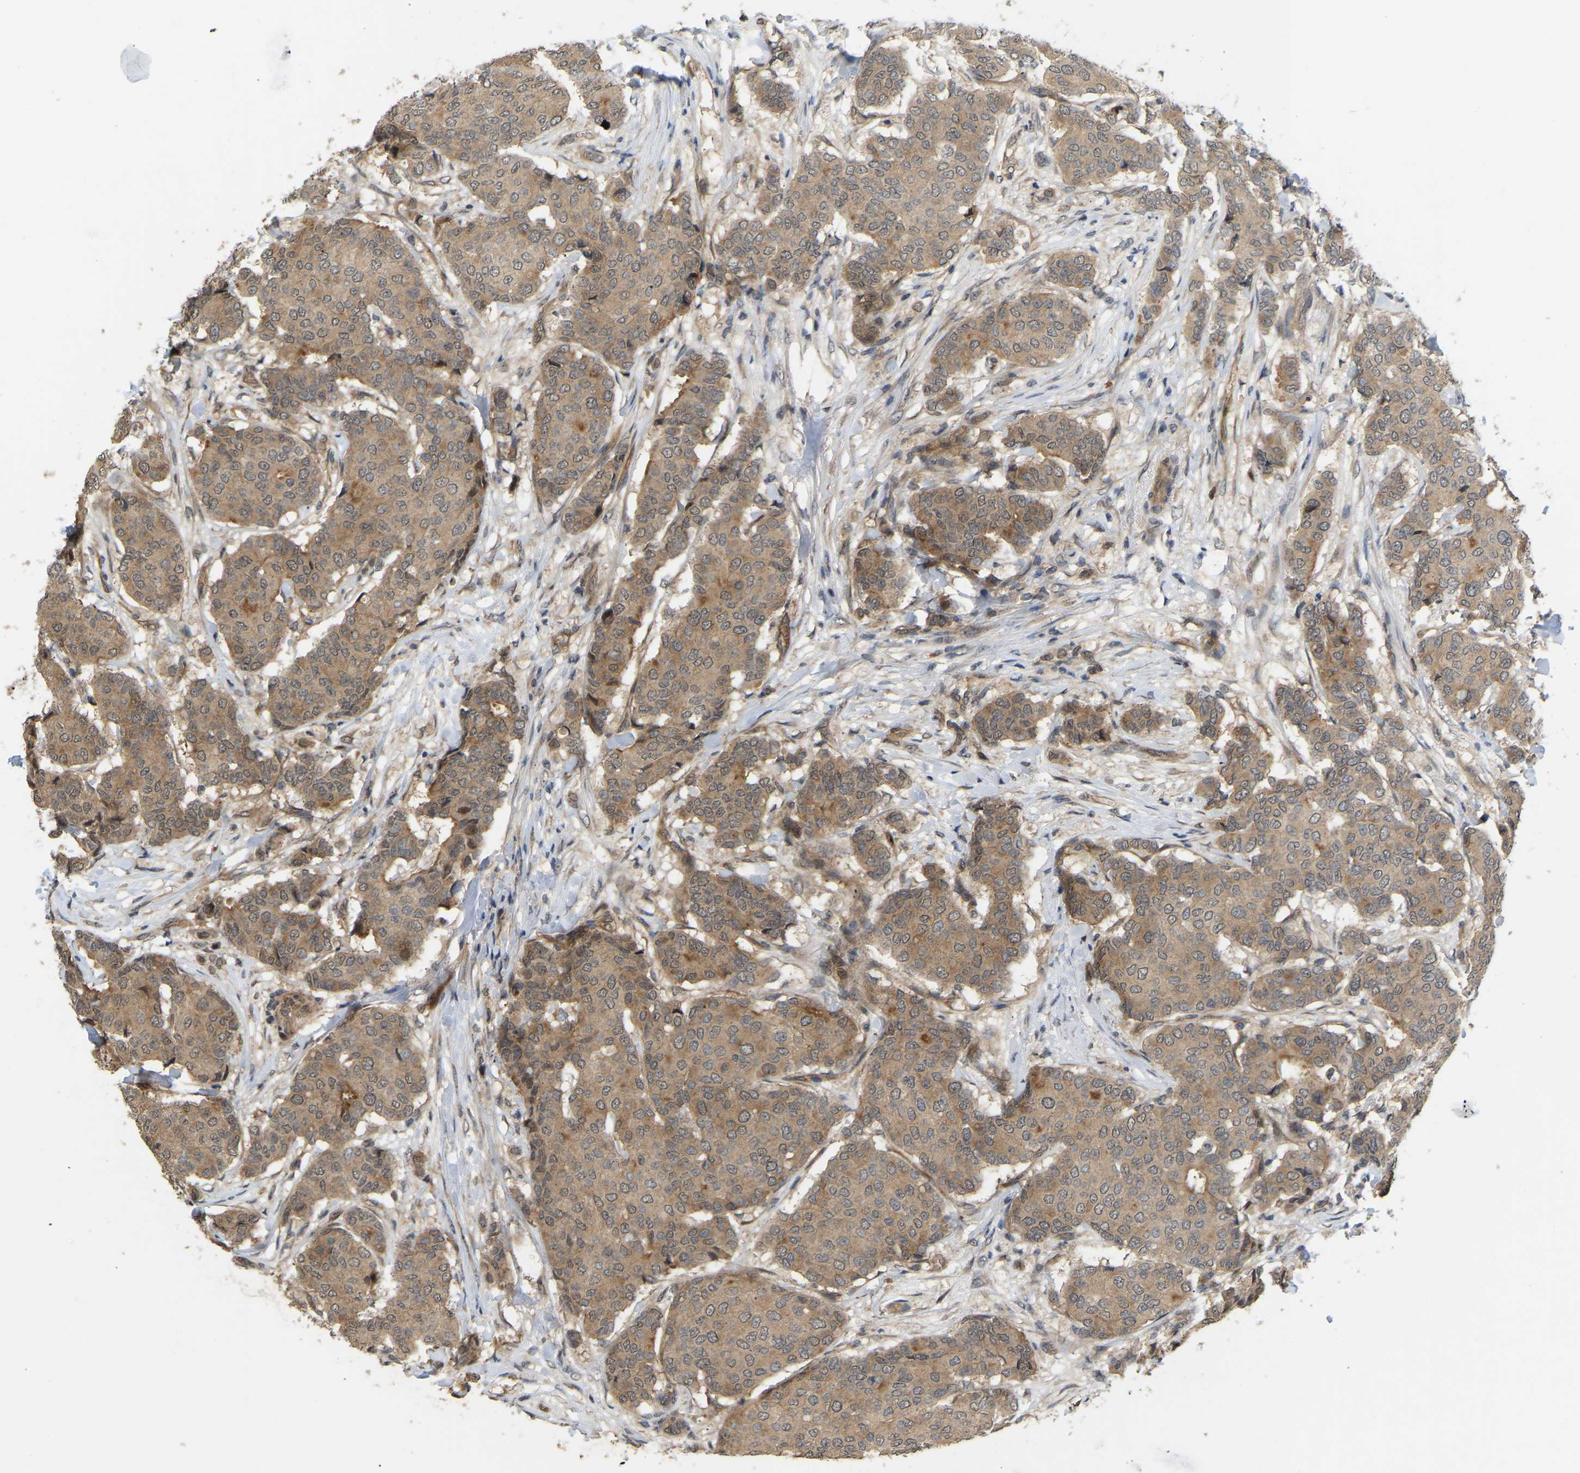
{"staining": {"intensity": "moderate", "quantity": ">75%", "location": "cytoplasmic/membranous,nuclear"}, "tissue": "breast cancer", "cell_type": "Tumor cells", "image_type": "cancer", "snomed": [{"axis": "morphology", "description": "Duct carcinoma"}, {"axis": "topography", "description": "Breast"}], "caption": "Immunohistochemical staining of human breast cancer exhibits medium levels of moderate cytoplasmic/membranous and nuclear protein staining in approximately >75% of tumor cells.", "gene": "LIMK2", "patient": {"sex": "female", "age": 75}}